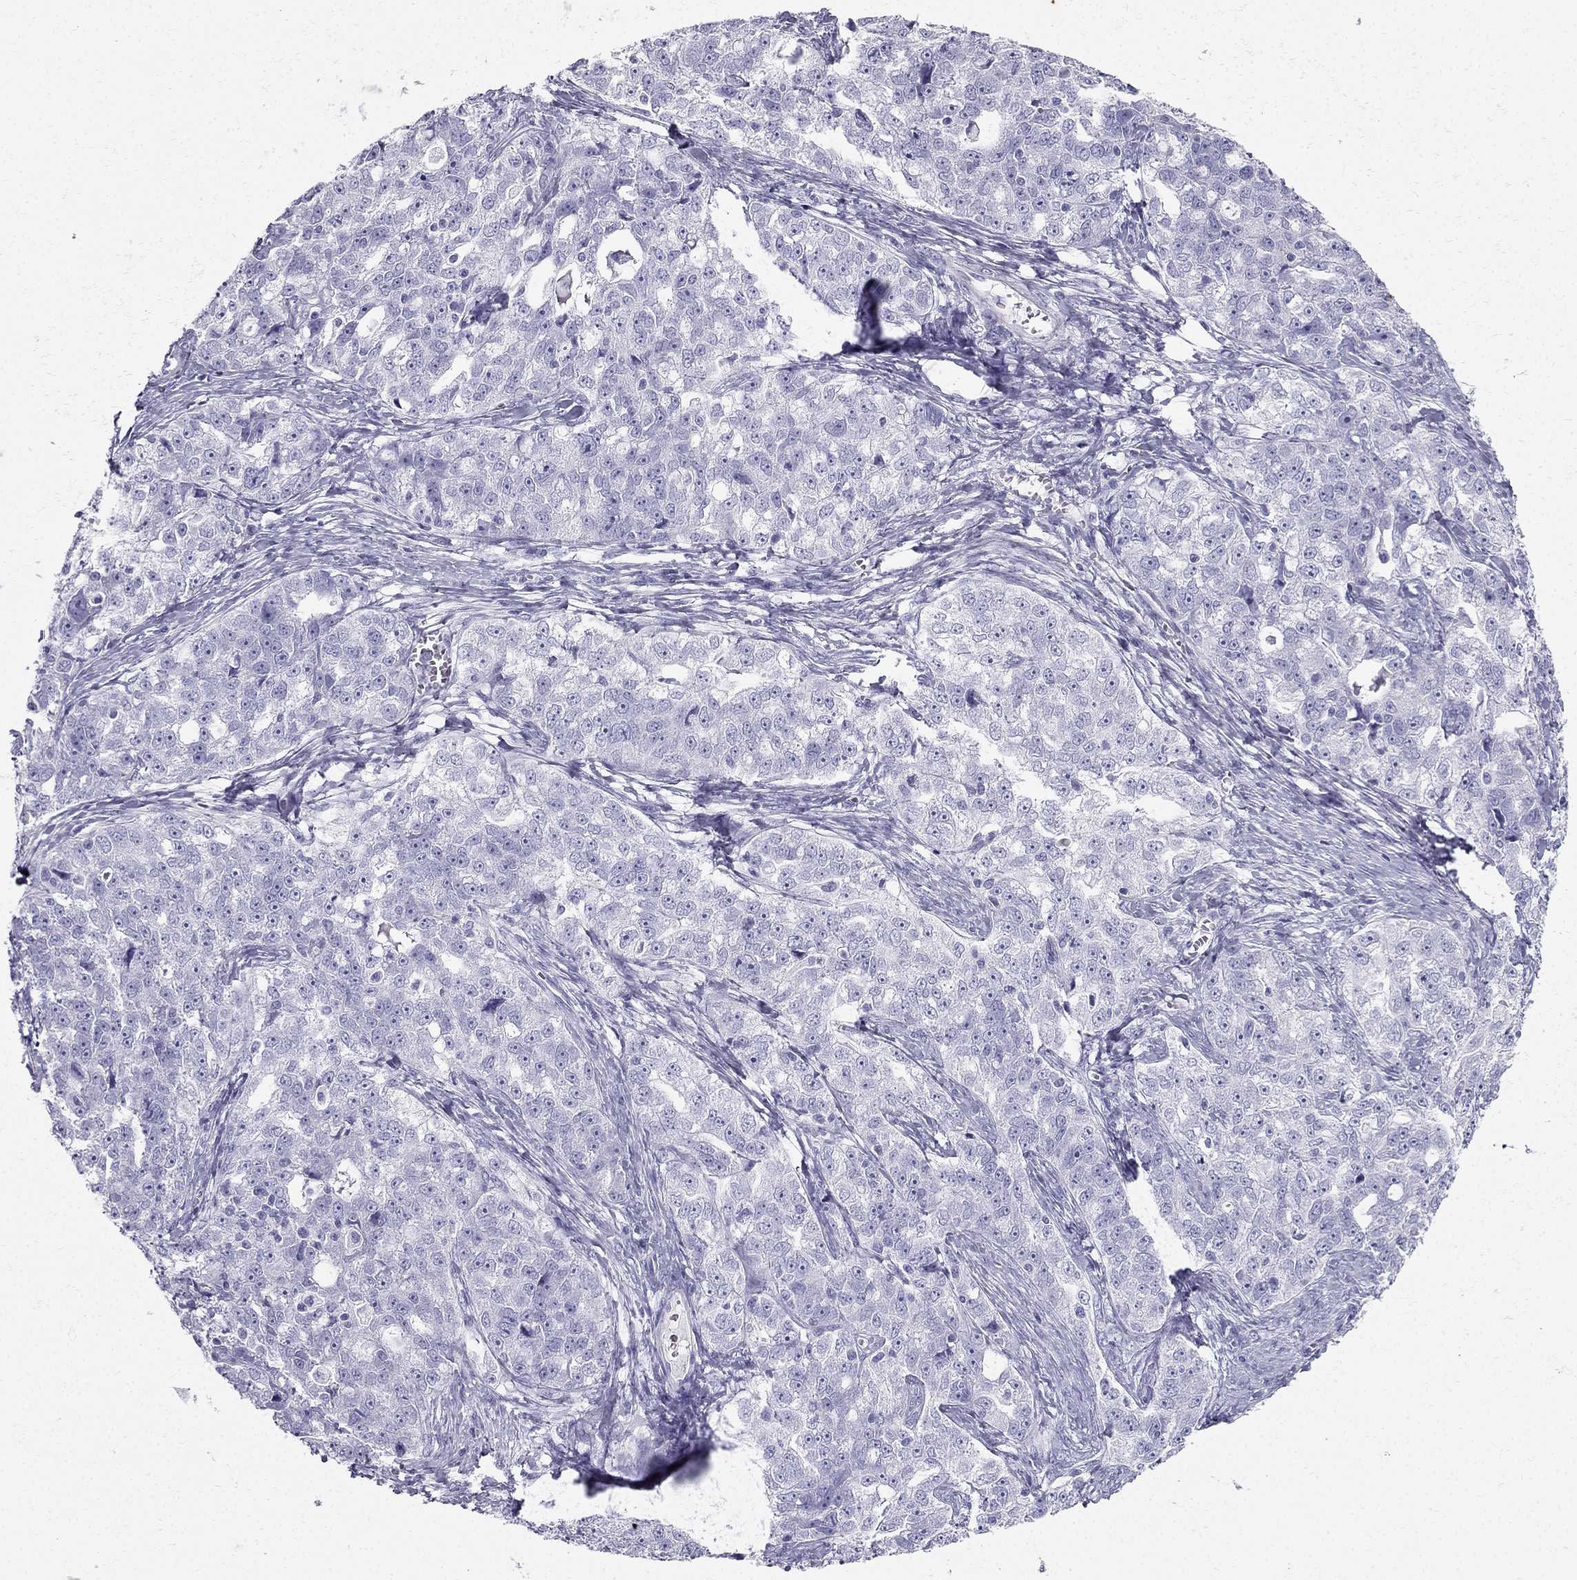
{"staining": {"intensity": "negative", "quantity": "none", "location": "none"}, "tissue": "ovarian cancer", "cell_type": "Tumor cells", "image_type": "cancer", "snomed": [{"axis": "morphology", "description": "Cystadenocarcinoma, serous, NOS"}, {"axis": "topography", "description": "Ovary"}], "caption": "High magnification brightfield microscopy of ovarian cancer stained with DAB (3,3'-diaminobenzidine) (brown) and counterstained with hematoxylin (blue): tumor cells show no significant staining.", "gene": "TFF3", "patient": {"sex": "female", "age": 51}}